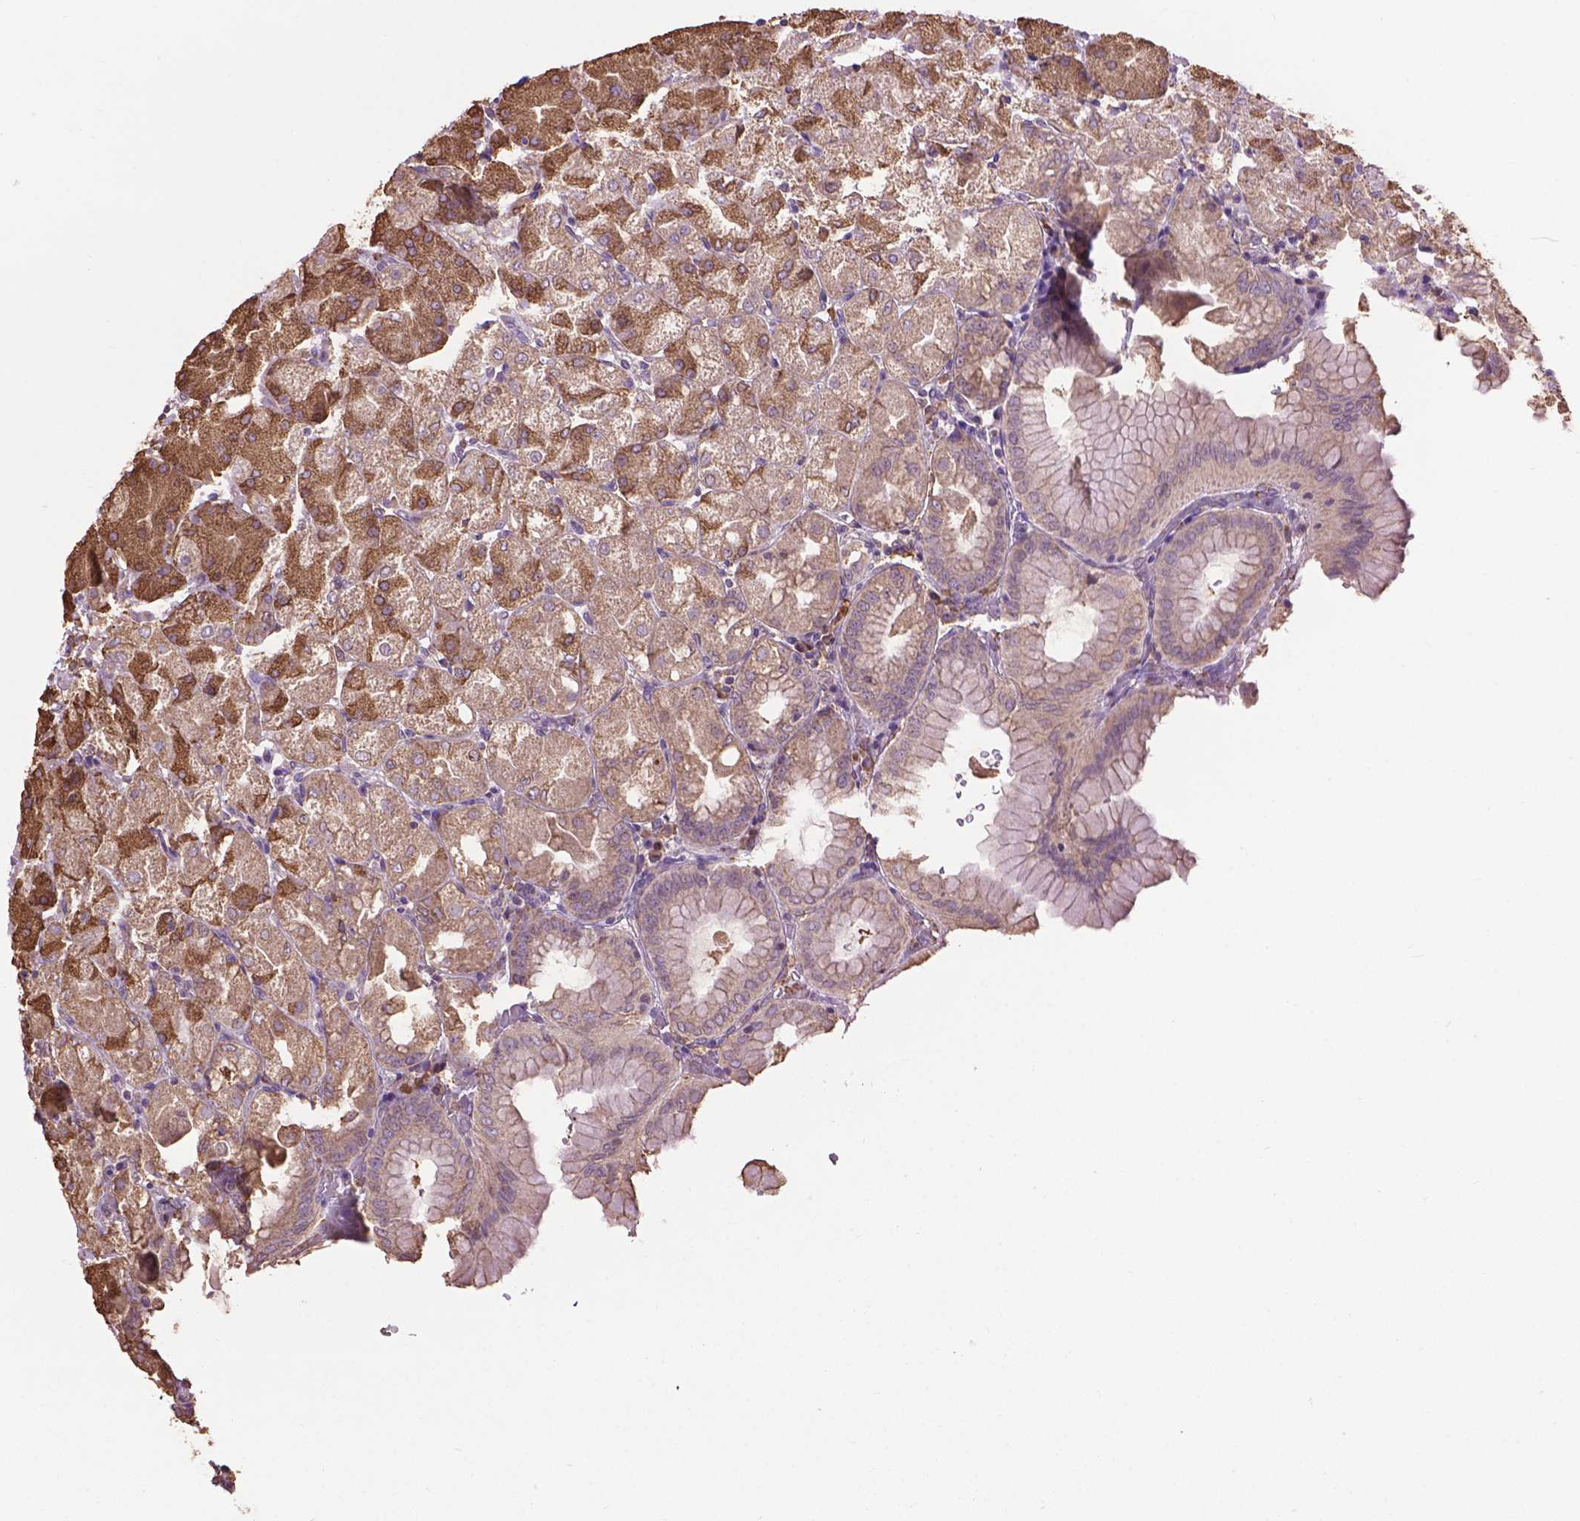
{"staining": {"intensity": "moderate", "quantity": "25%-75%", "location": "cytoplasmic/membranous"}, "tissue": "stomach", "cell_type": "Glandular cells", "image_type": "normal", "snomed": [{"axis": "morphology", "description": "Normal tissue, NOS"}, {"axis": "topography", "description": "Stomach, upper"}, {"axis": "topography", "description": "Stomach"}, {"axis": "topography", "description": "Stomach, lower"}], "caption": "Stomach stained with DAB IHC displays medium levels of moderate cytoplasmic/membranous staining in about 25%-75% of glandular cells.", "gene": "PPP2R5E", "patient": {"sex": "male", "age": 62}}